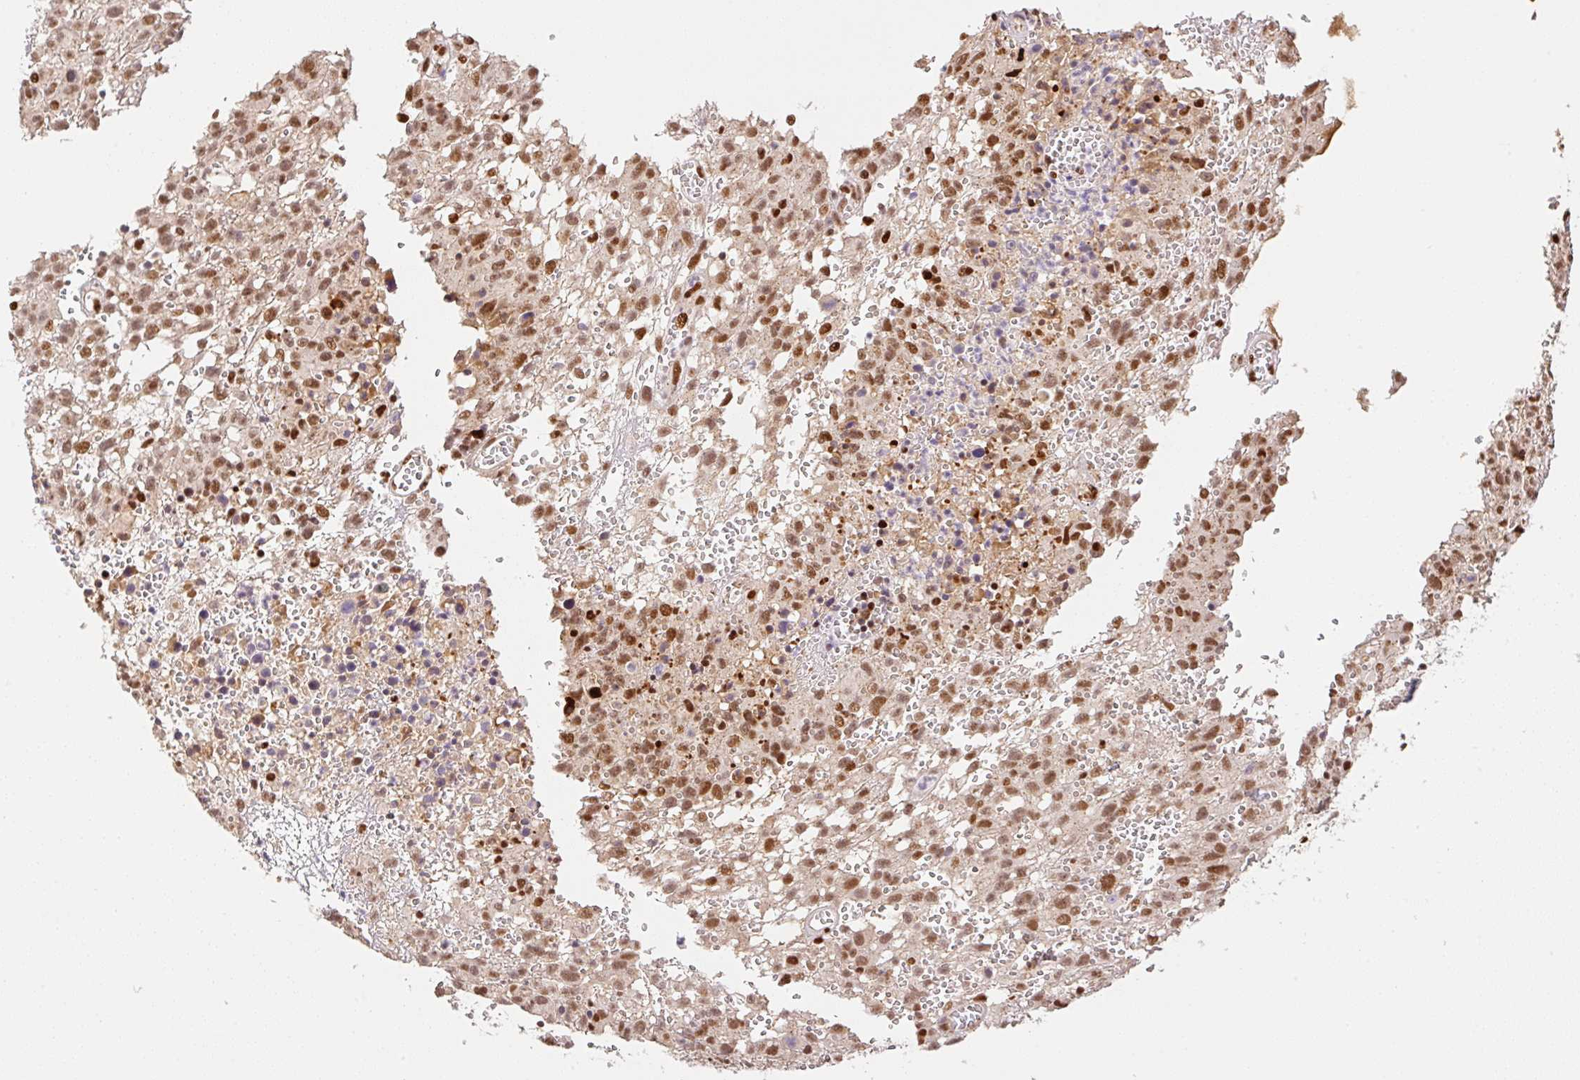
{"staining": {"intensity": "strong", "quantity": ">75%", "location": "nuclear"}, "tissue": "melanoma", "cell_type": "Tumor cells", "image_type": "cancer", "snomed": [{"axis": "morphology", "description": "Malignant melanoma, NOS"}, {"axis": "topography", "description": "Skin"}], "caption": "IHC of malignant melanoma displays high levels of strong nuclear positivity in about >75% of tumor cells.", "gene": "GPR139", "patient": {"sex": "male", "age": 46}}